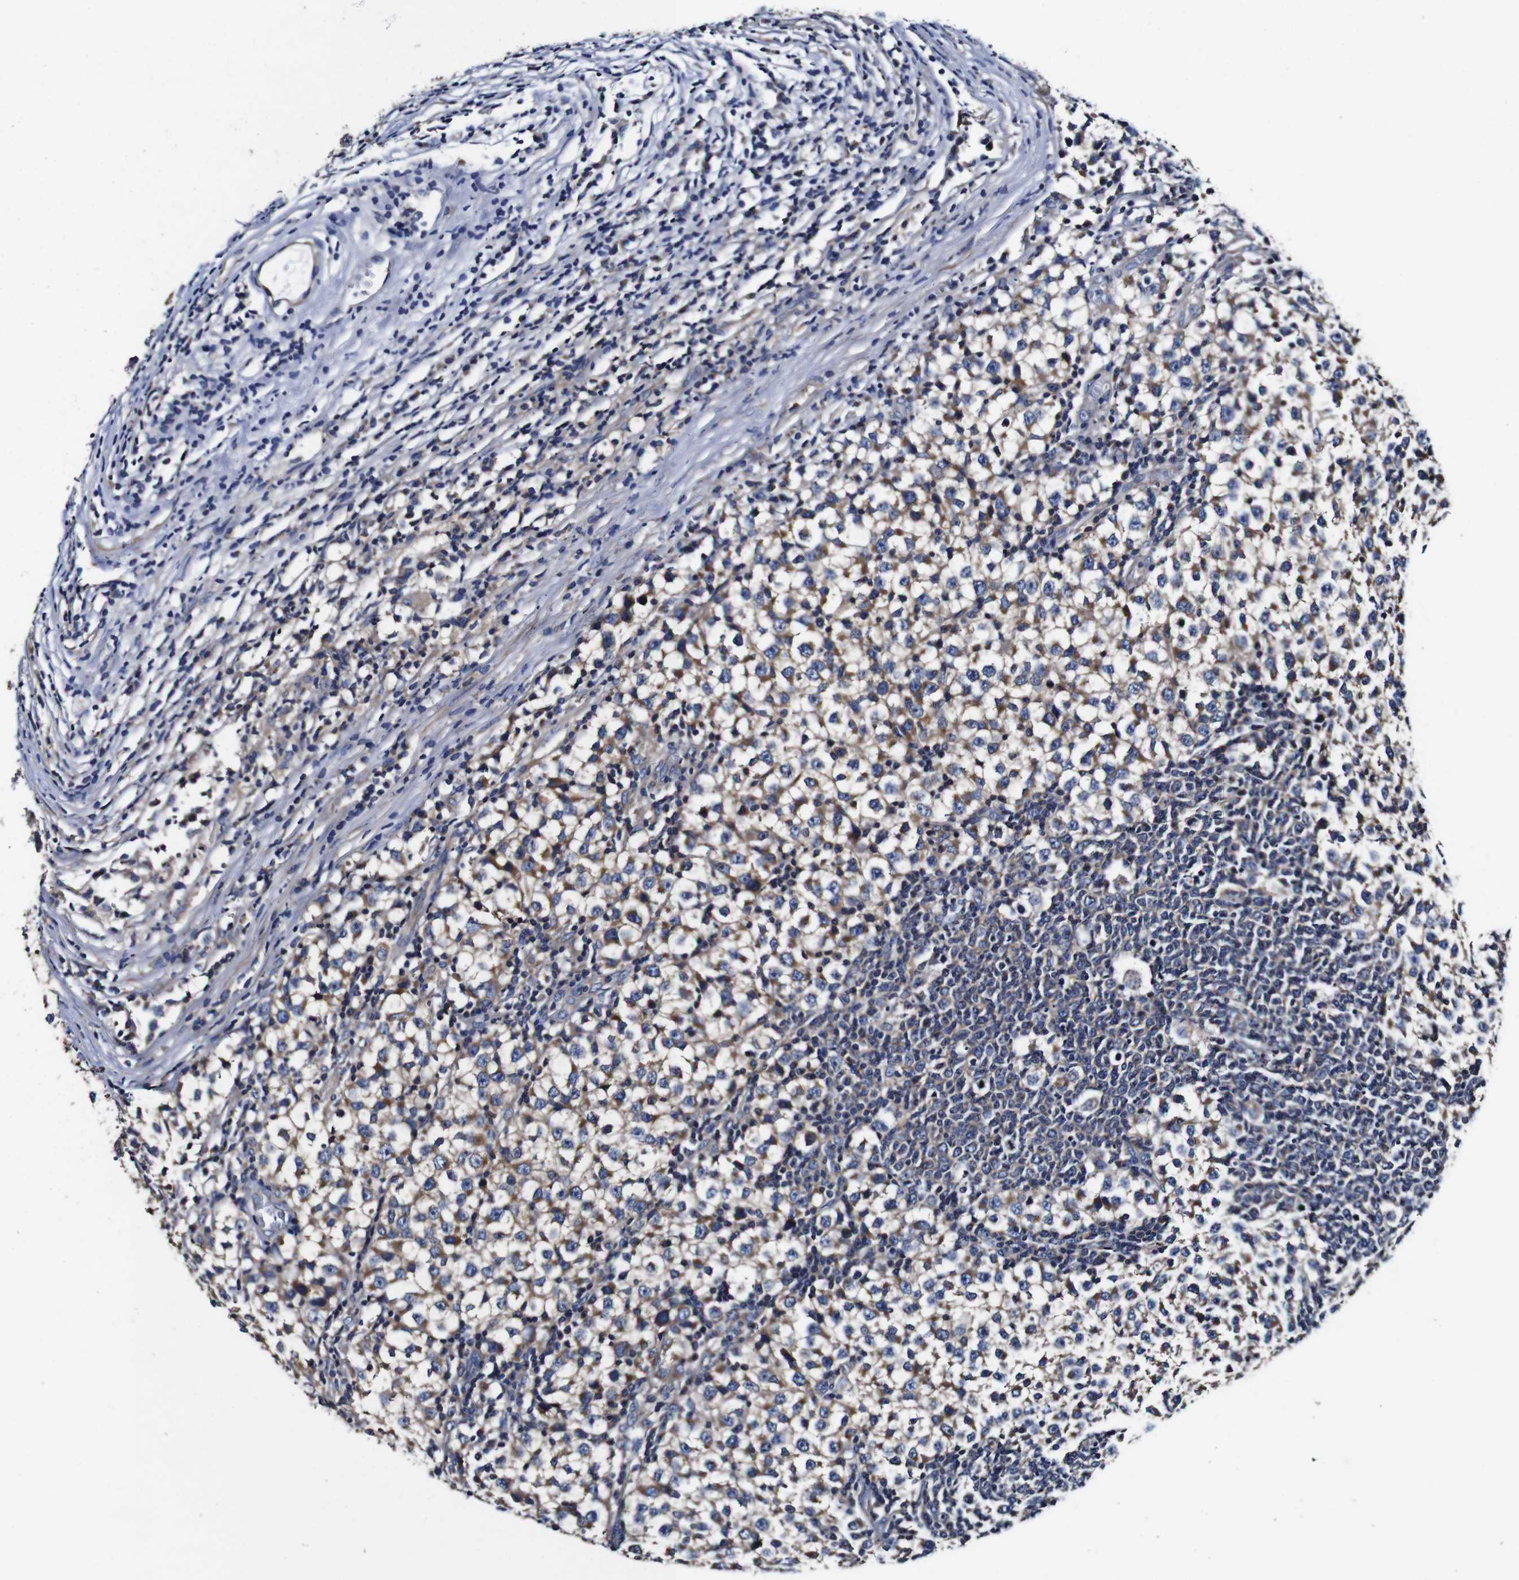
{"staining": {"intensity": "moderate", "quantity": "25%-75%", "location": "cytoplasmic/membranous"}, "tissue": "testis cancer", "cell_type": "Tumor cells", "image_type": "cancer", "snomed": [{"axis": "morphology", "description": "Seminoma, NOS"}, {"axis": "topography", "description": "Testis"}], "caption": "Immunohistochemical staining of testis seminoma reveals moderate cytoplasmic/membranous protein staining in approximately 25%-75% of tumor cells.", "gene": "PDCD6IP", "patient": {"sex": "male", "age": 65}}